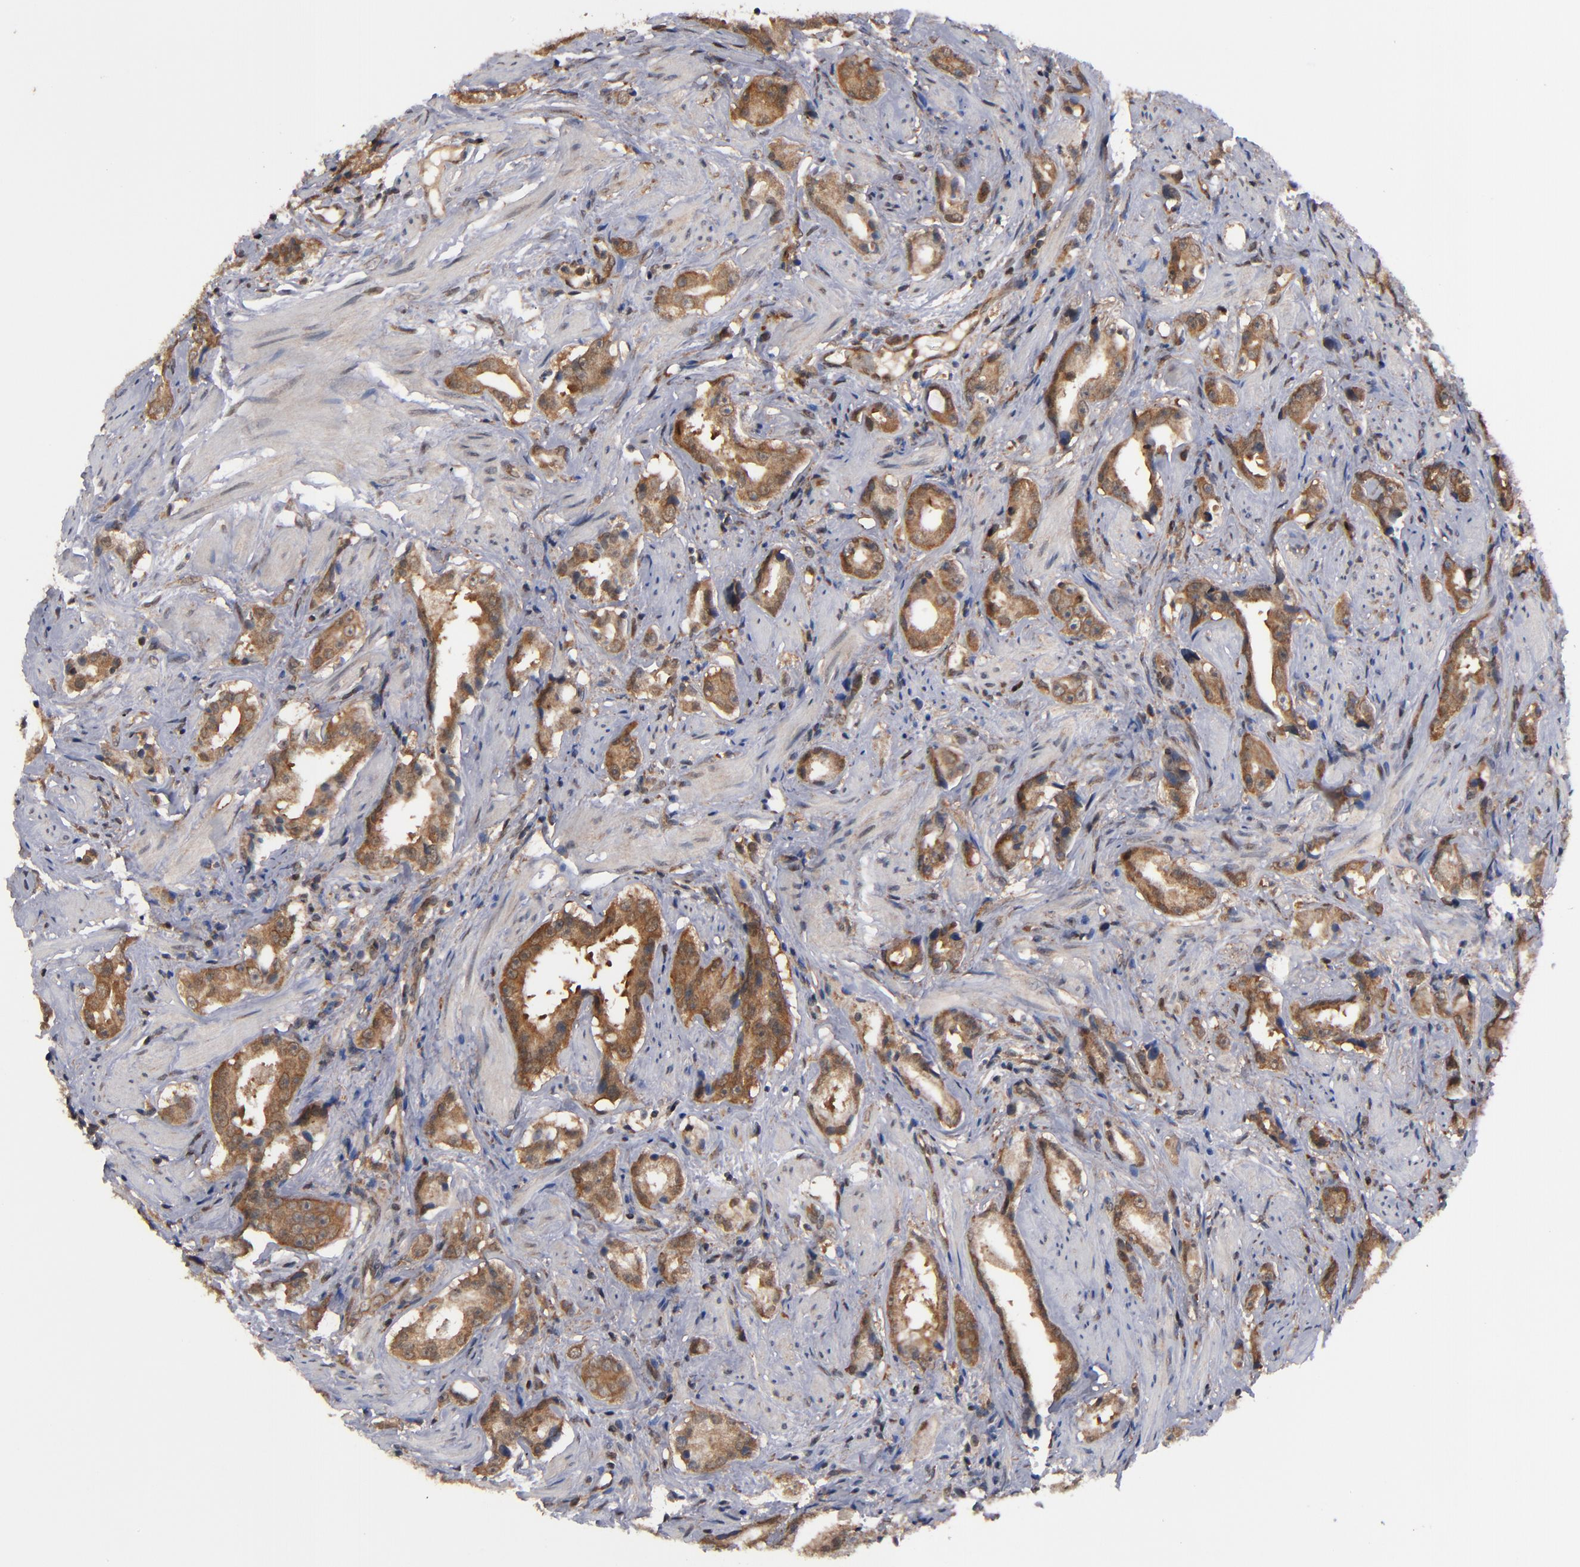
{"staining": {"intensity": "strong", "quantity": ">75%", "location": "cytoplasmic/membranous"}, "tissue": "prostate cancer", "cell_type": "Tumor cells", "image_type": "cancer", "snomed": [{"axis": "morphology", "description": "Adenocarcinoma, Medium grade"}, {"axis": "topography", "description": "Prostate"}], "caption": "Immunohistochemical staining of adenocarcinoma (medium-grade) (prostate) shows high levels of strong cytoplasmic/membranous staining in about >75% of tumor cells.", "gene": "ALG13", "patient": {"sex": "male", "age": 53}}